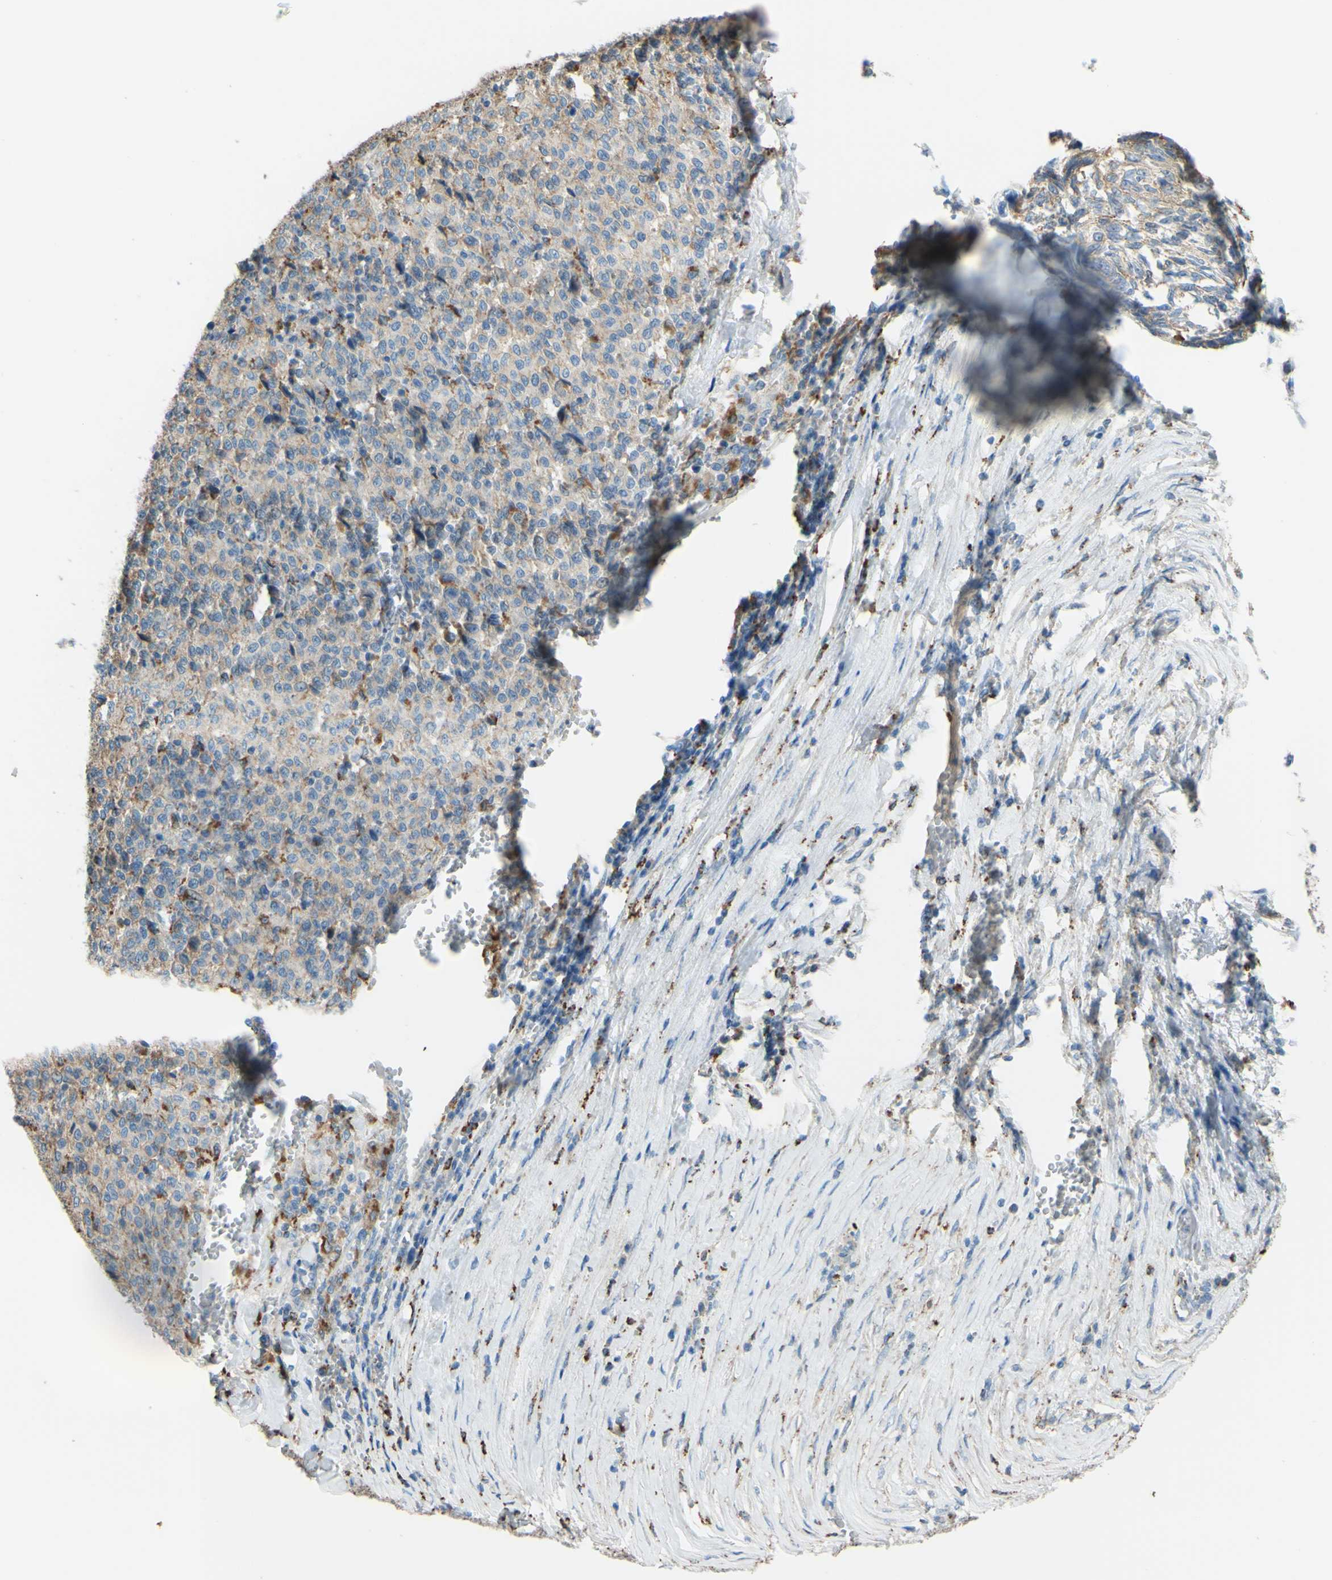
{"staining": {"intensity": "weak", "quantity": ">75%", "location": "cytoplasmic/membranous"}, "tissue": "melanoma", "cell_type": "Tumor cells", "image_type": "cancer", "snomed": [{"axis": "morphology", "description": "Malignant melanoma, Metastatic site"}, {"axis": "topography", "description": "Pancreas"}], "caption": "Malignant melanoma (metastatic site) stained for a protein exhibits weak cytoplasmic/membranous positivity in tumor cells.", "gene": "CTSD", "patient": {"sex": "female", "age": 30}}